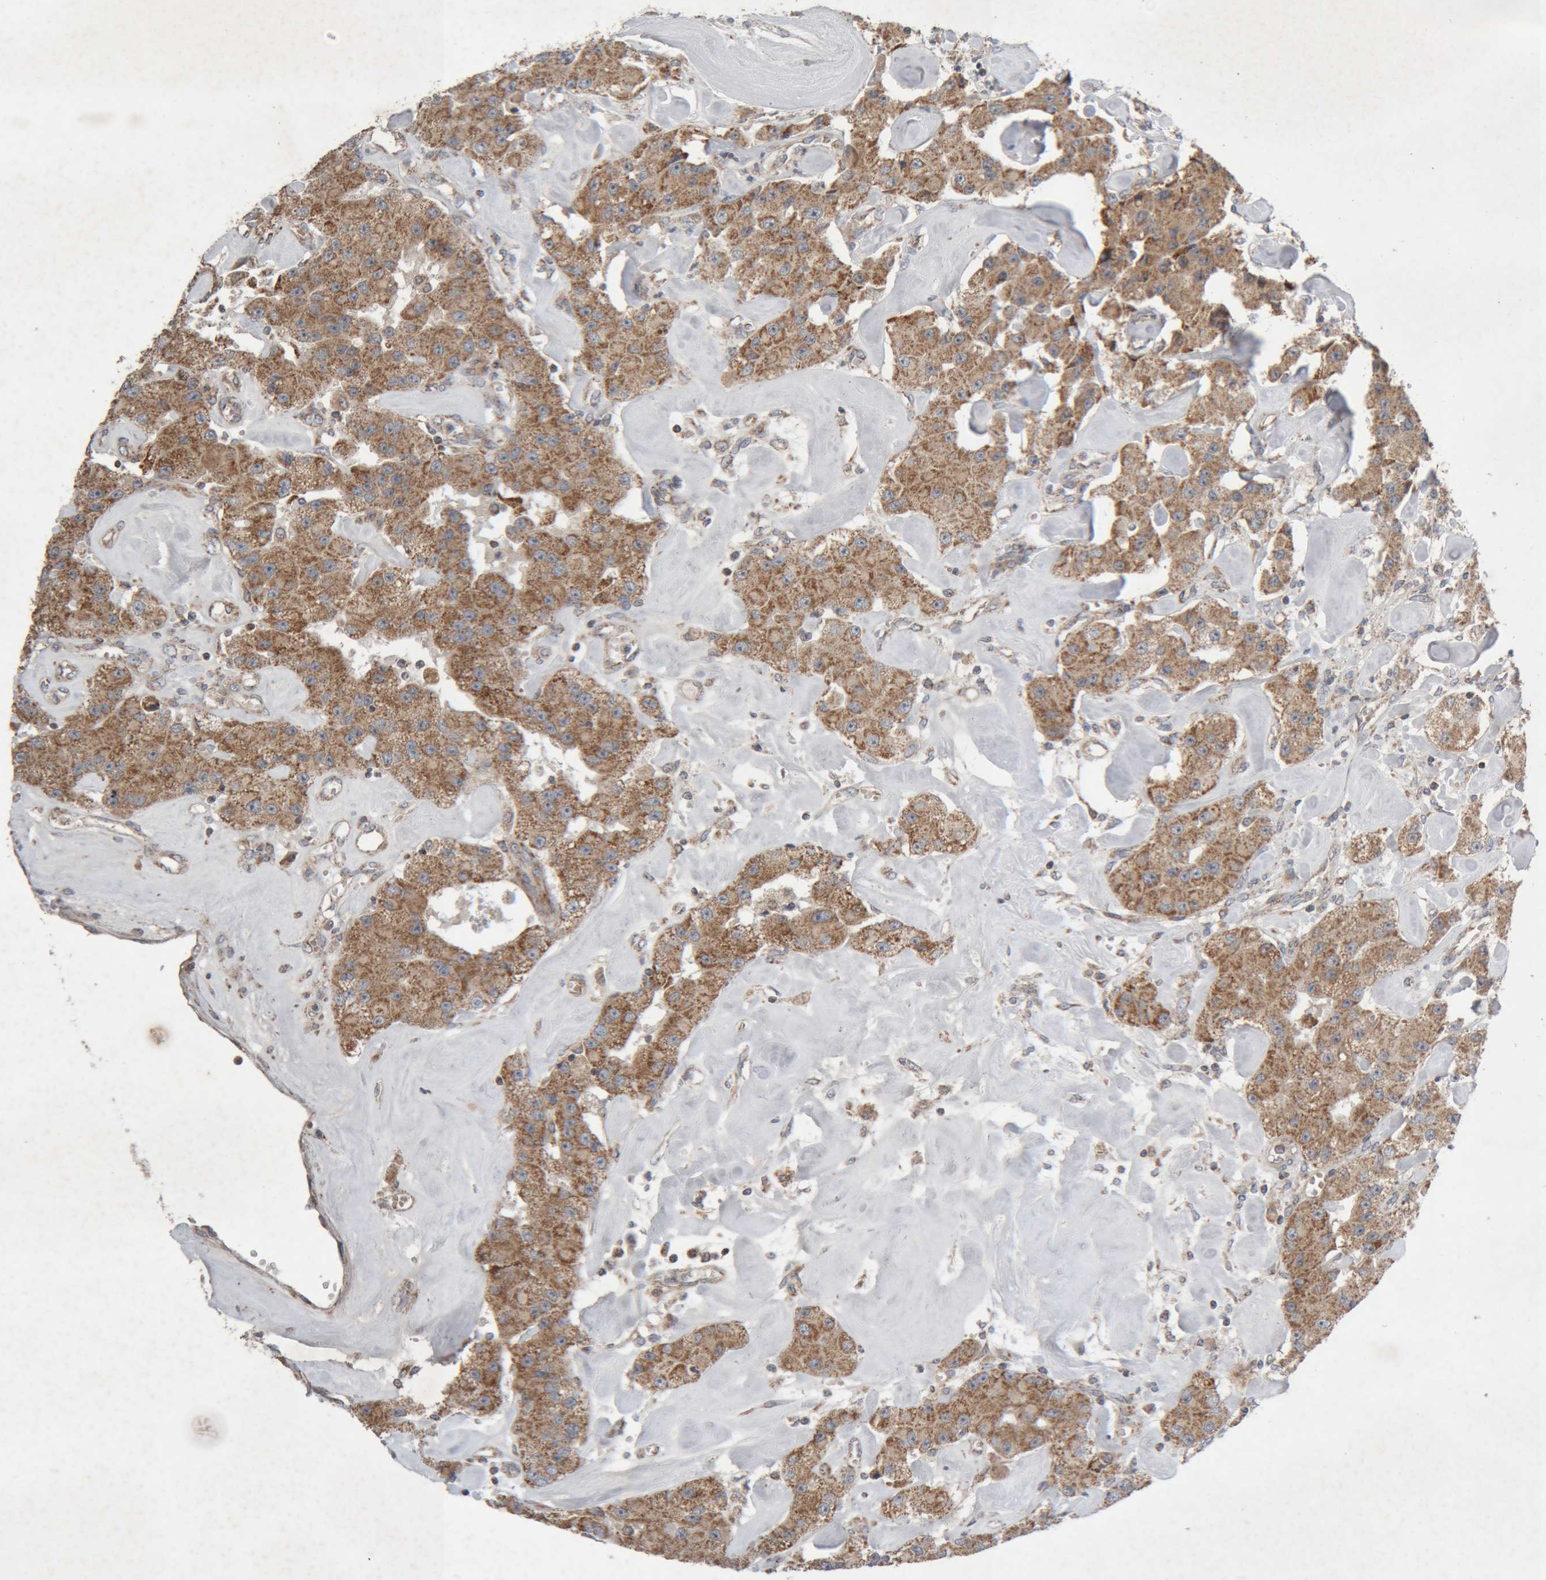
{"staining": {"intensity": "moderate", "quantity": ">75%", "location": "cytoplasmic/membranous"}, "tissue": "carcinoid", "cell_type": "Tumor cells", "image_type": "cancer", "snomed": [{"axis": "morphology", "description": "Carcinoid, malignant, NOS"}, {"axis": "topography", "description": "Pancreas"}], "caption": "This is a histology image of immunohistochemistry staining of malignant carcinoid, which shows moderate expression in the cytoplasmic/membranous of tumor cells.", "gene": "KIF21B", "patient": {"sex": "male", "age": 41}}